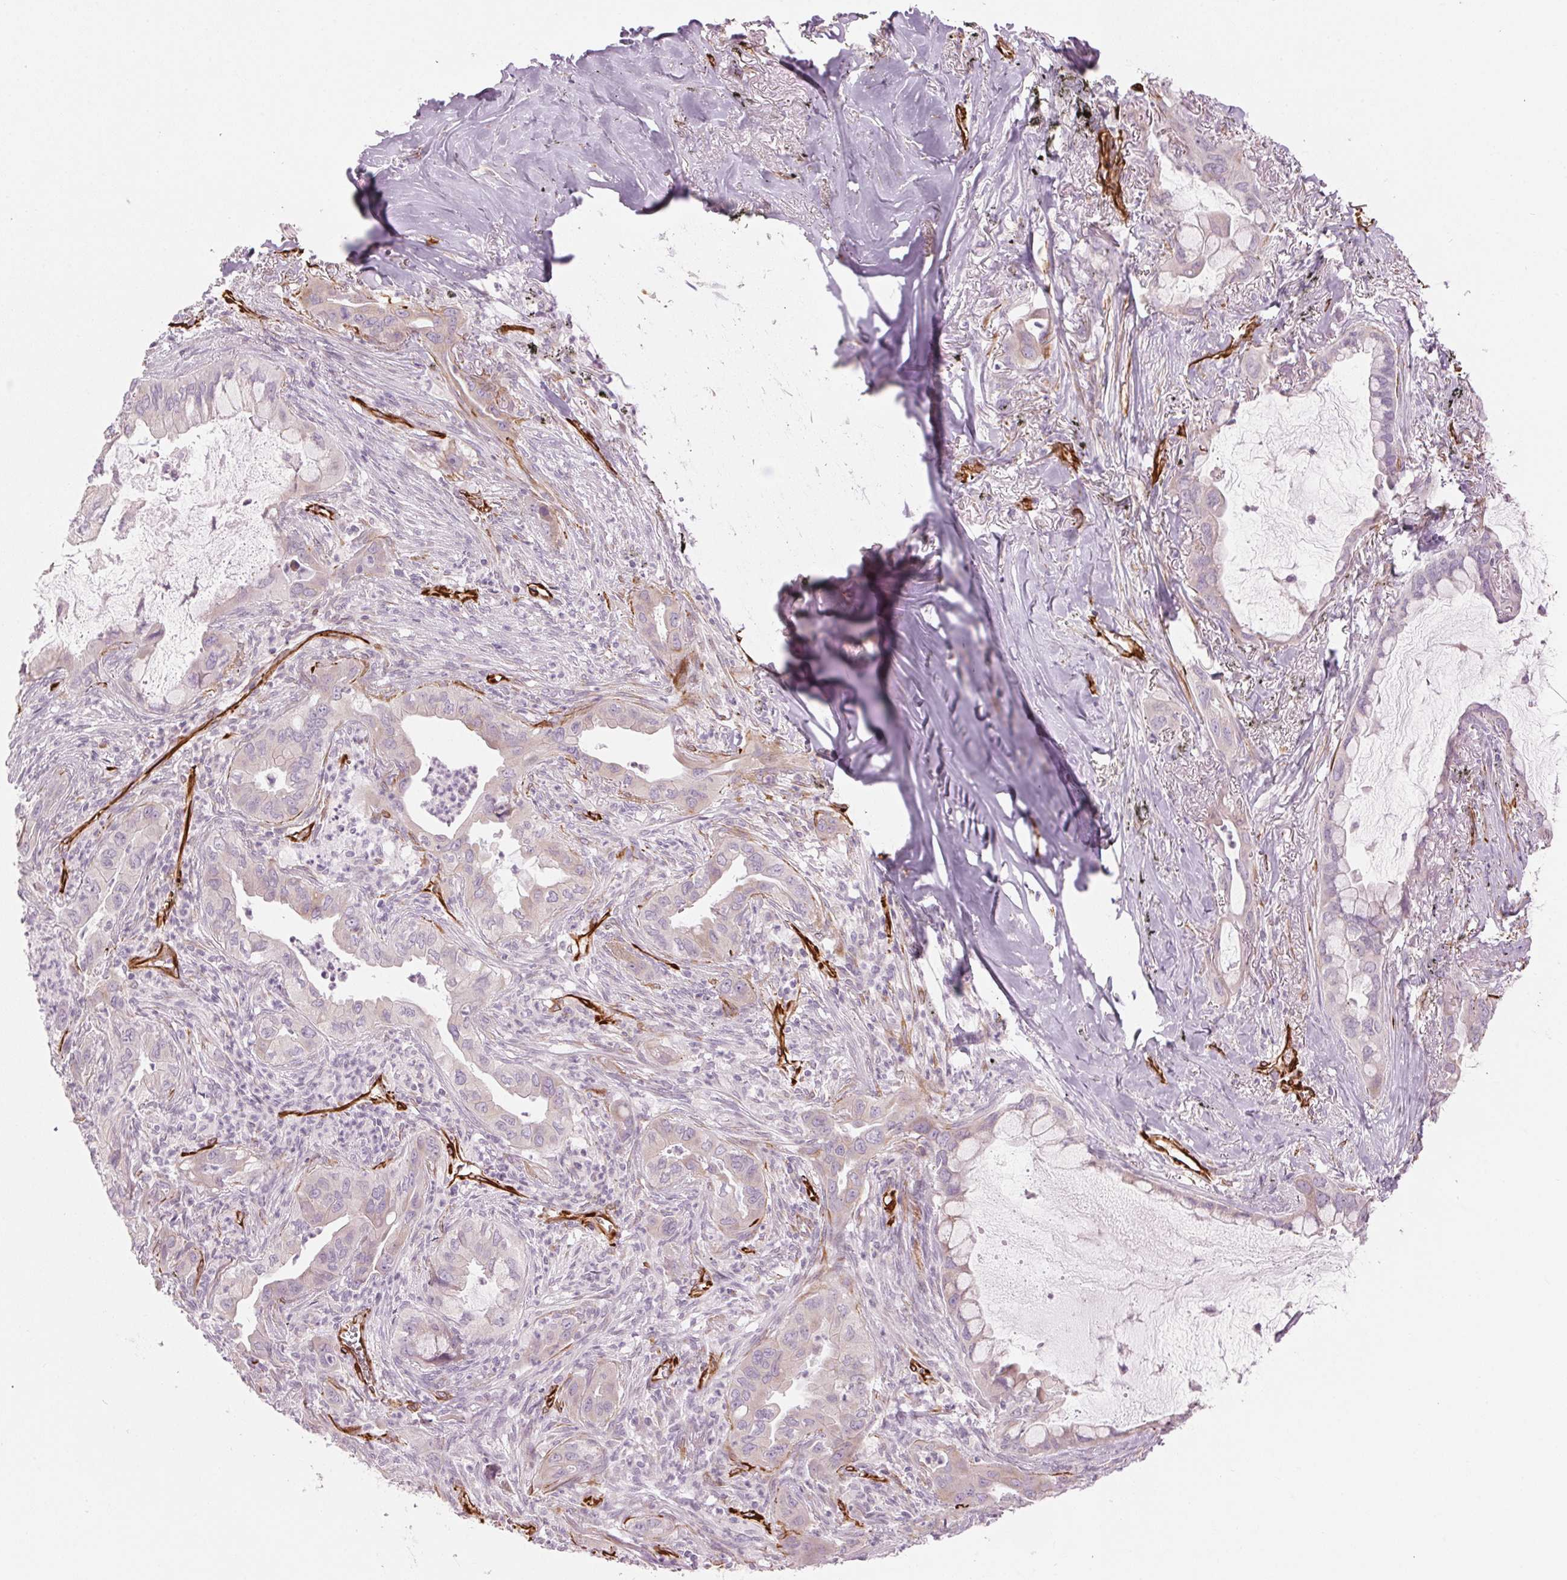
{"staining": {"intensity": "negative", "quantity": "none", "location": "none"}, "tissue": "lung cancer", "cell_type": "Tumor cells", "image_type": "cancer", "snomed": [{"axis": "morphology", "description": "Adenocarcinoma, NOS"}, {"axis": "topography", "description": "Lung"}], "caption": "DAB immunohistochemical staining of human lung cancer (adenocarcinoma) shows no significant staining in tumor cells. (DAB immunohistochemistry visualized using brightfield microscopy, high magnification).", "gene": "CLPS", "patient": {"sex": "male", "age": 65}}